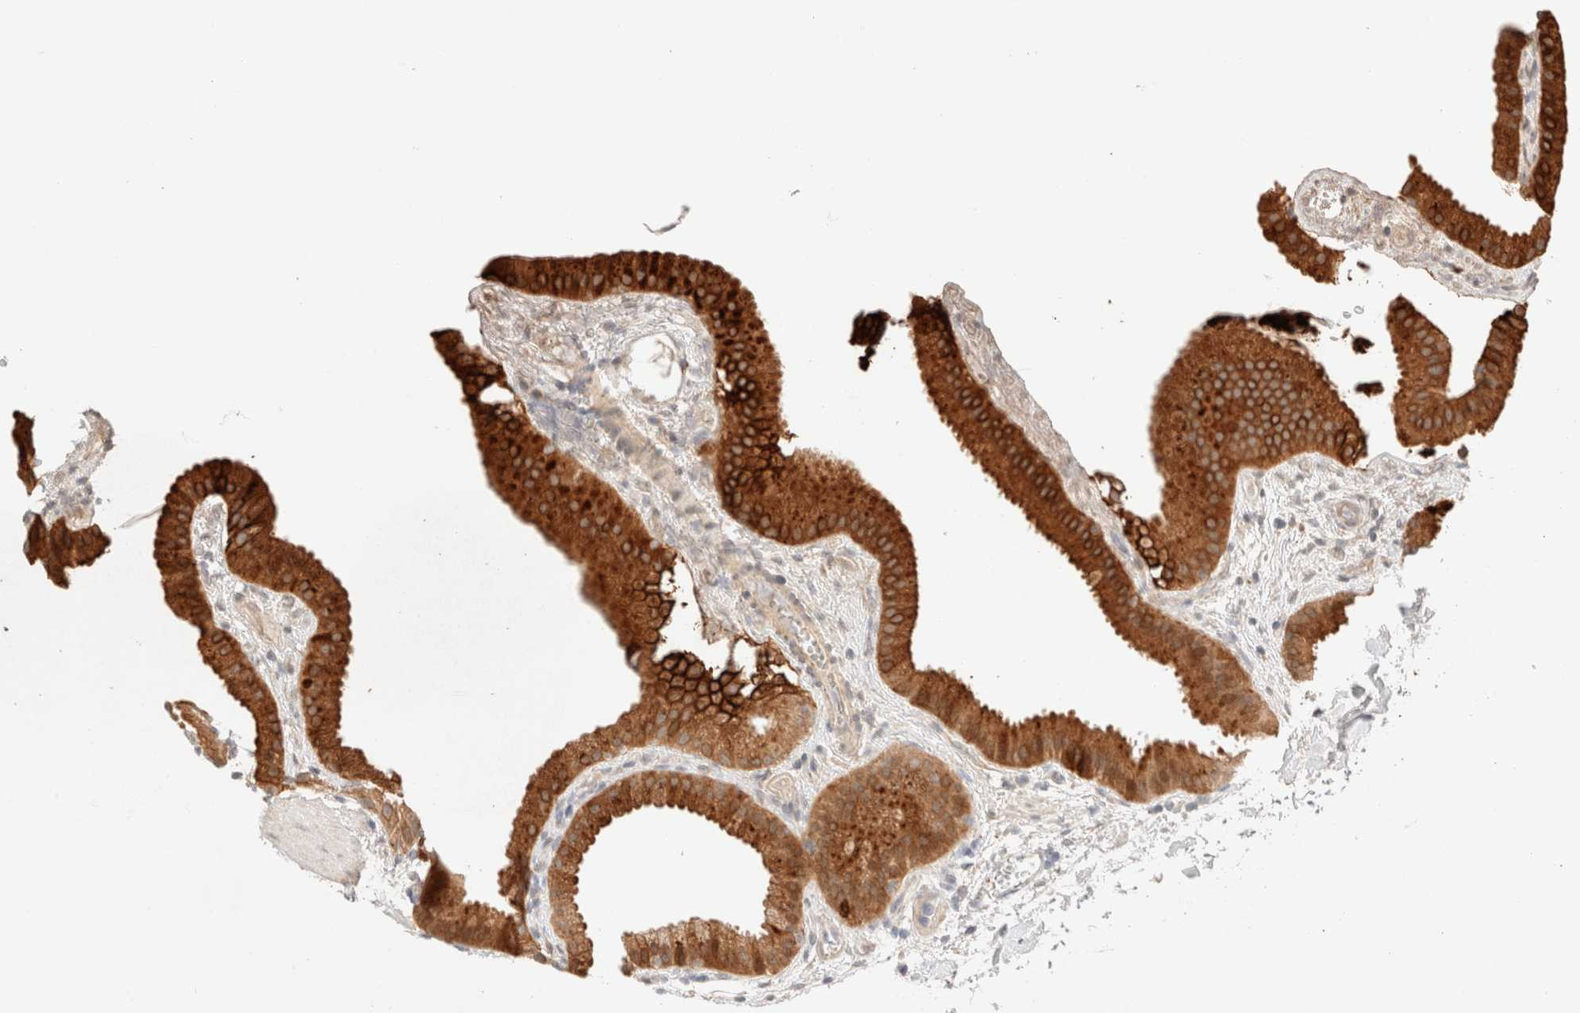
{"staining": {"intensity": "strong", "quantity": ">75%", "location": "cytoplasmic/membranous"}, "tissue": "gallbladder", "cell_type": "Glandular cells", "image_type": "normal", "snomed": [{"axis": "morphology", "description": "Normal tissue, NOS"}, {"axis": "topography", "description": "Gallbladder"}], "caption": "This is a micrograph of IHC staining of benign gallbladder, which shows strong expression in the cytoplasmic/membranous of glandular cells.", "gene": "SARM1", "patient": {"sex": "female", "age": 64}}